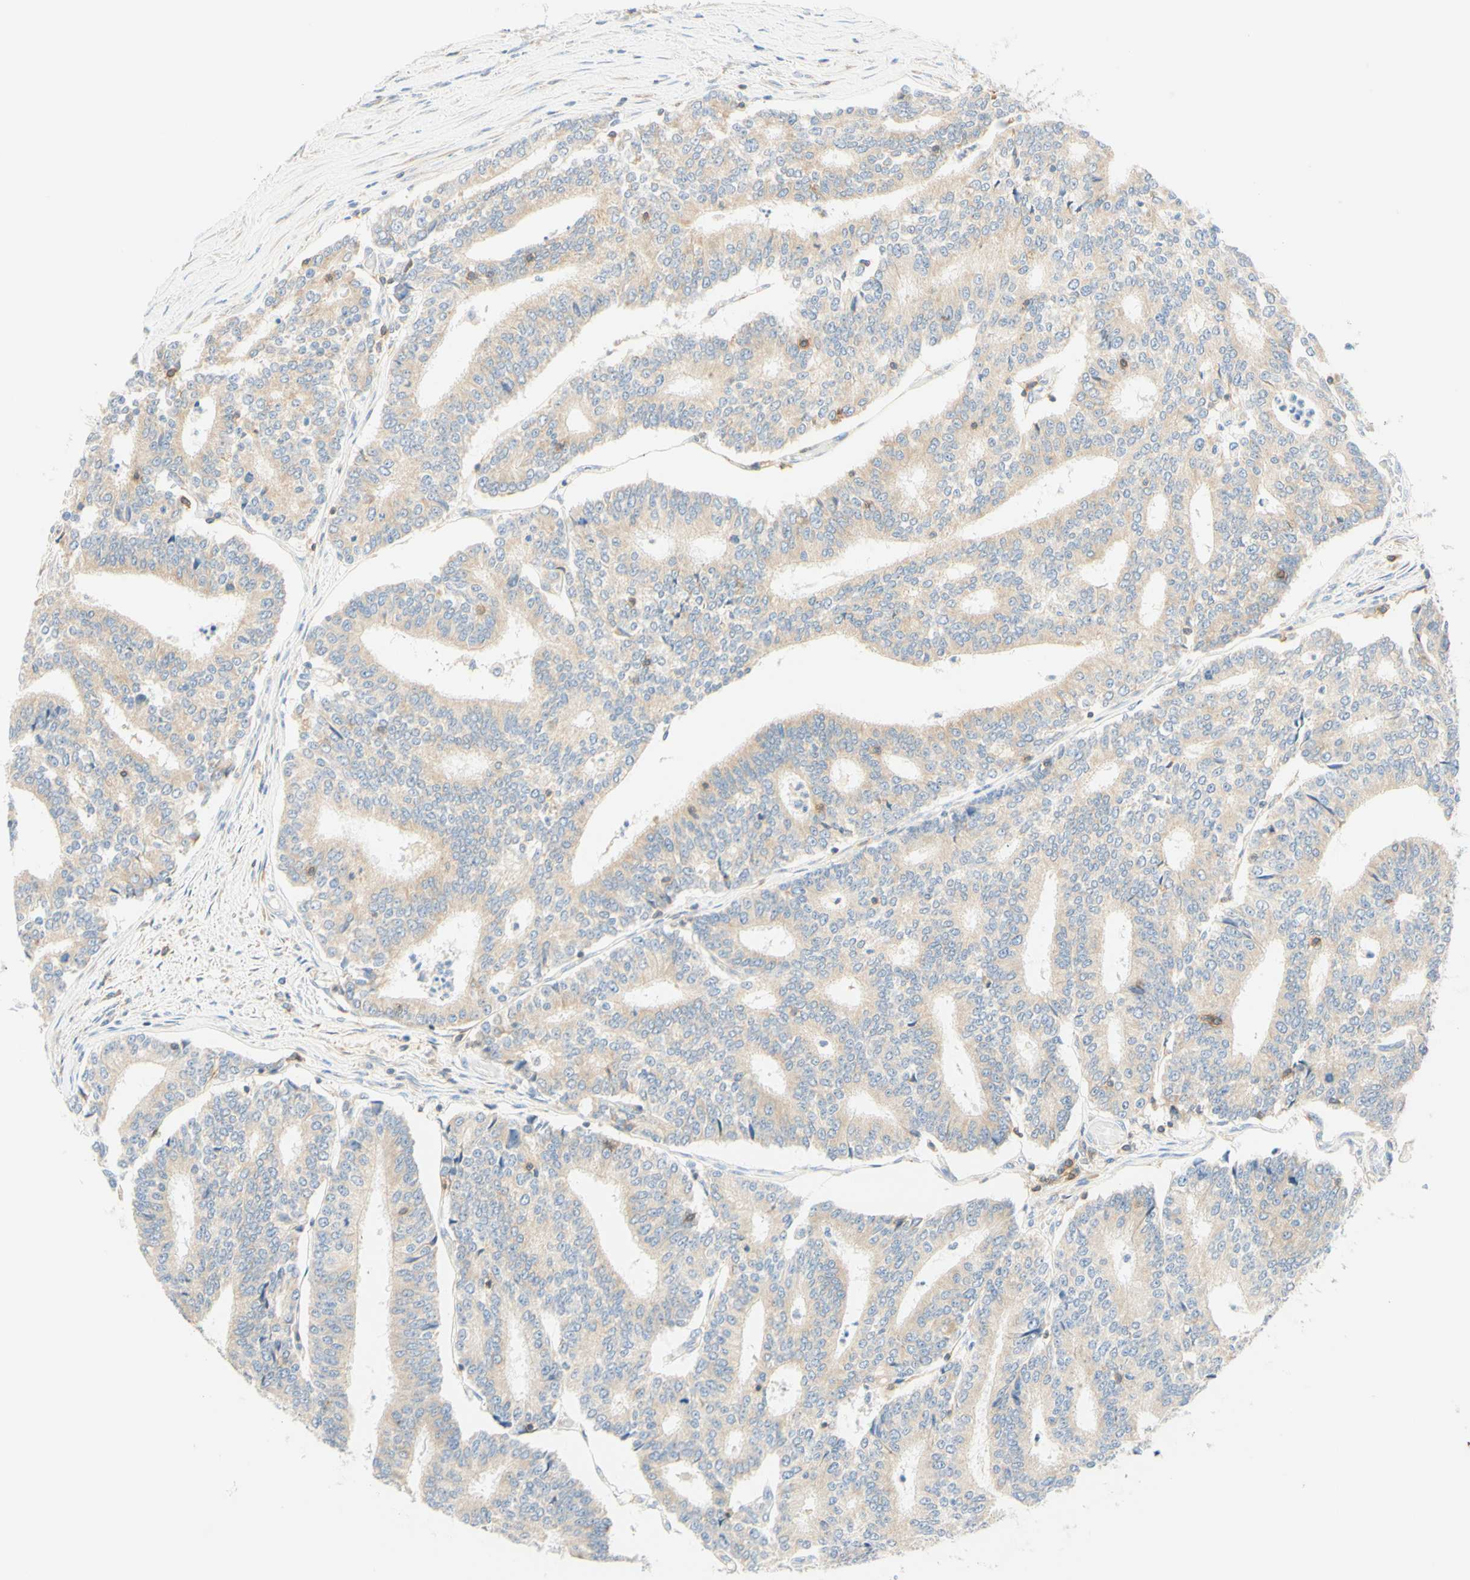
{"staining": {"intensity": "weak", "quantity": ">75%", "location": "cytoplasmic/membranous"}, "tissue": "prostate cancer", "cell_type": "Tumor cells", "image_type": "cancer", "snomed": [{"axis": "morphology", "description": "Normal tissue, NOS"}, {"axis": "morphology", "description": "Adenocarcinoma, High grade"}, {"axis": "topography", "description": "Prostate"}, {"axis": "topography", "description": "Seminal veicle"}], "caption": "Protein analysis of prostate adenocarcinoma (high-grade) tissue displays weak cytoplasmic/membranous staining in approximately >75% of tumor cells.", "gene": "LAT", "patient": {"sex": "male", "age": 55}}